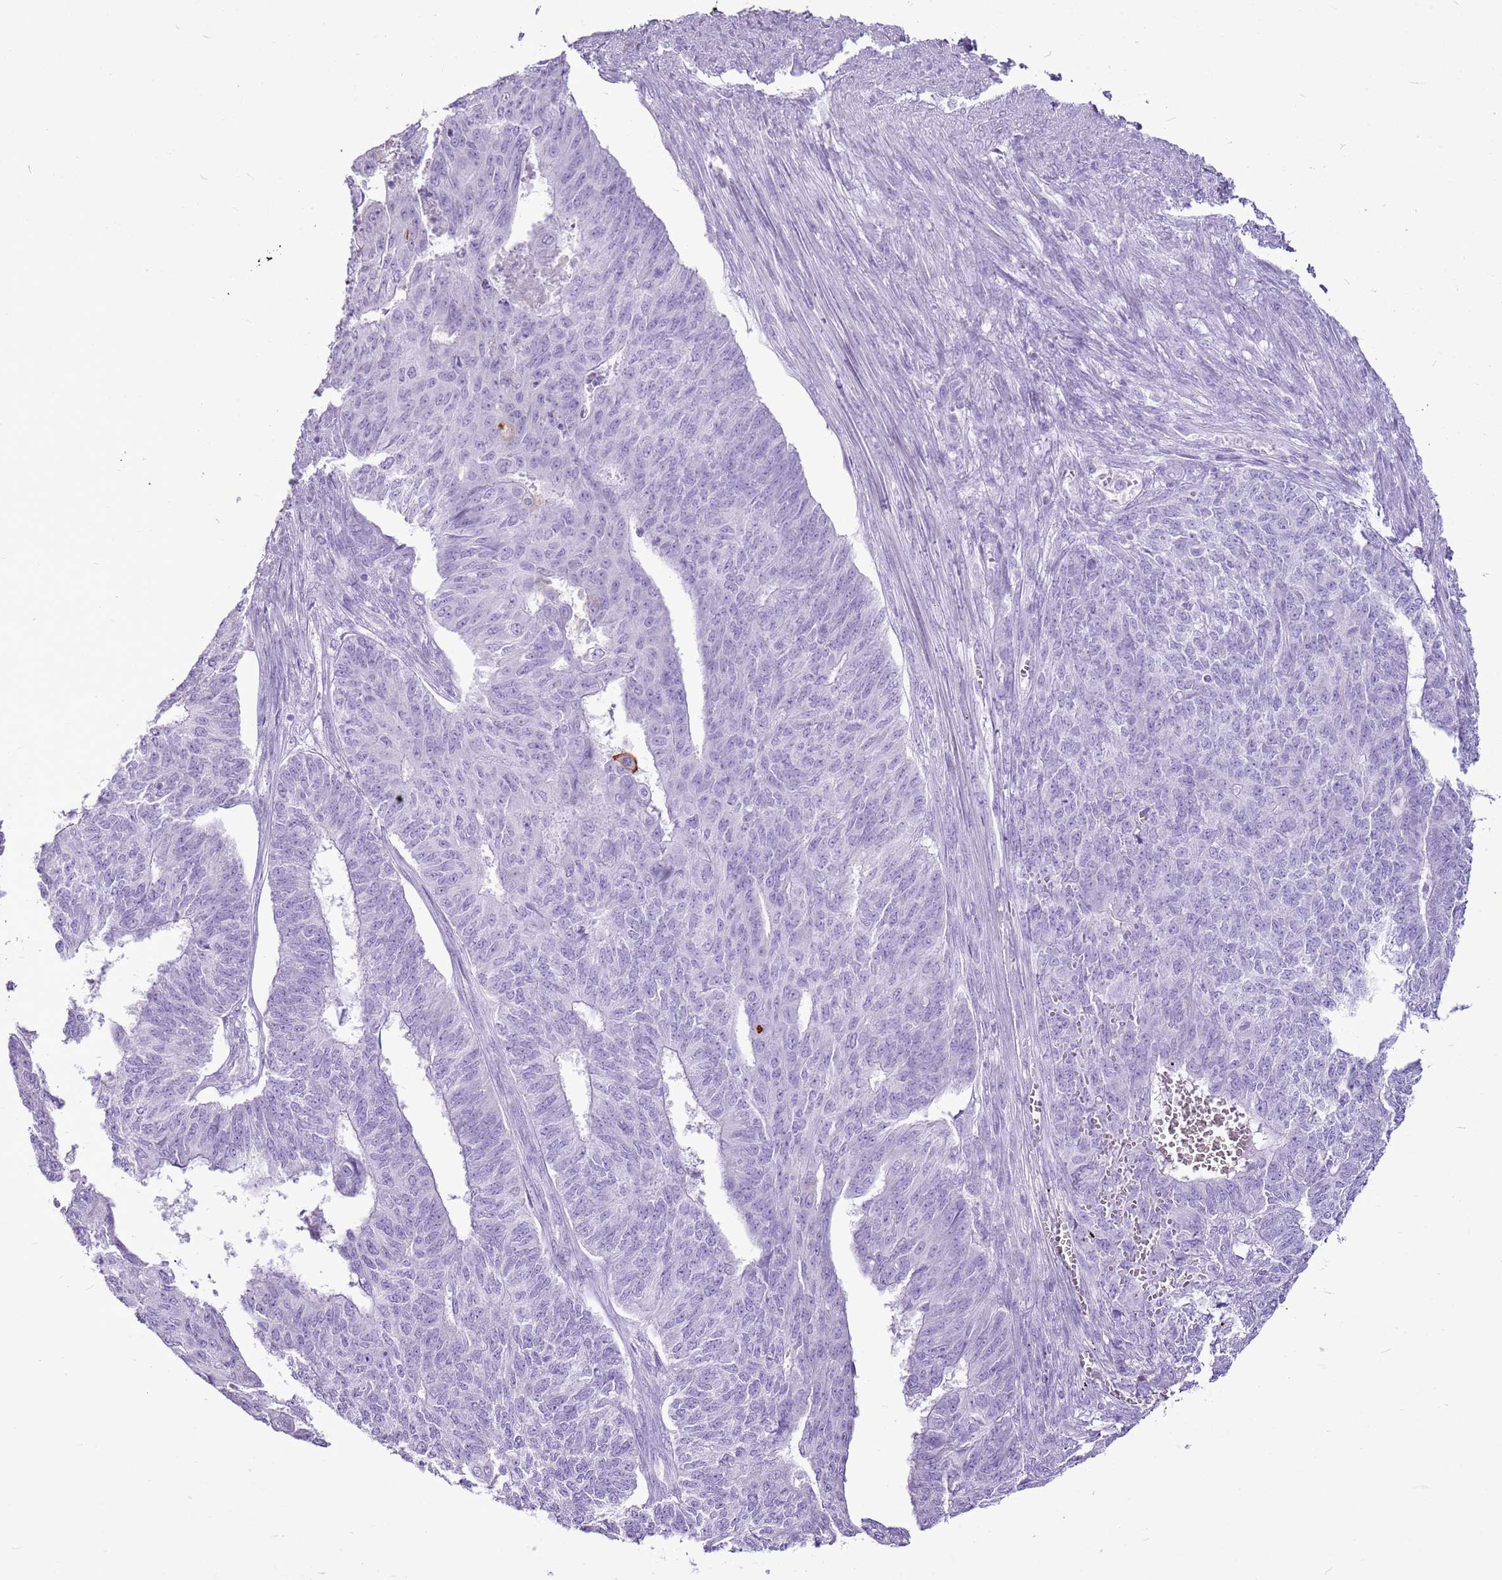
{"staining": {"intensity": "negative", "quantity": "none", "location": "none"}, "tissue": "endometrial cancer", "cell_type": "Tumor cells", "image_type": "cancer", "snomed": [{"axis": "morphology", "description": "Adenocarcinoma, NOS"}, {"axis": "topography", "description": "Endometrium"}], "caption": "Tumor cells show no significant staining in adenocarcinoma (endometrial). The staining was performed using DAB (3,3'-diaminobenzidine) to visualize the protein expression in brown, while the nuclei were stained in blue with hematoxylin (Magnification: 20x).", "gene": "CNFN", "patient": {"sex": "female", "age": 32}}